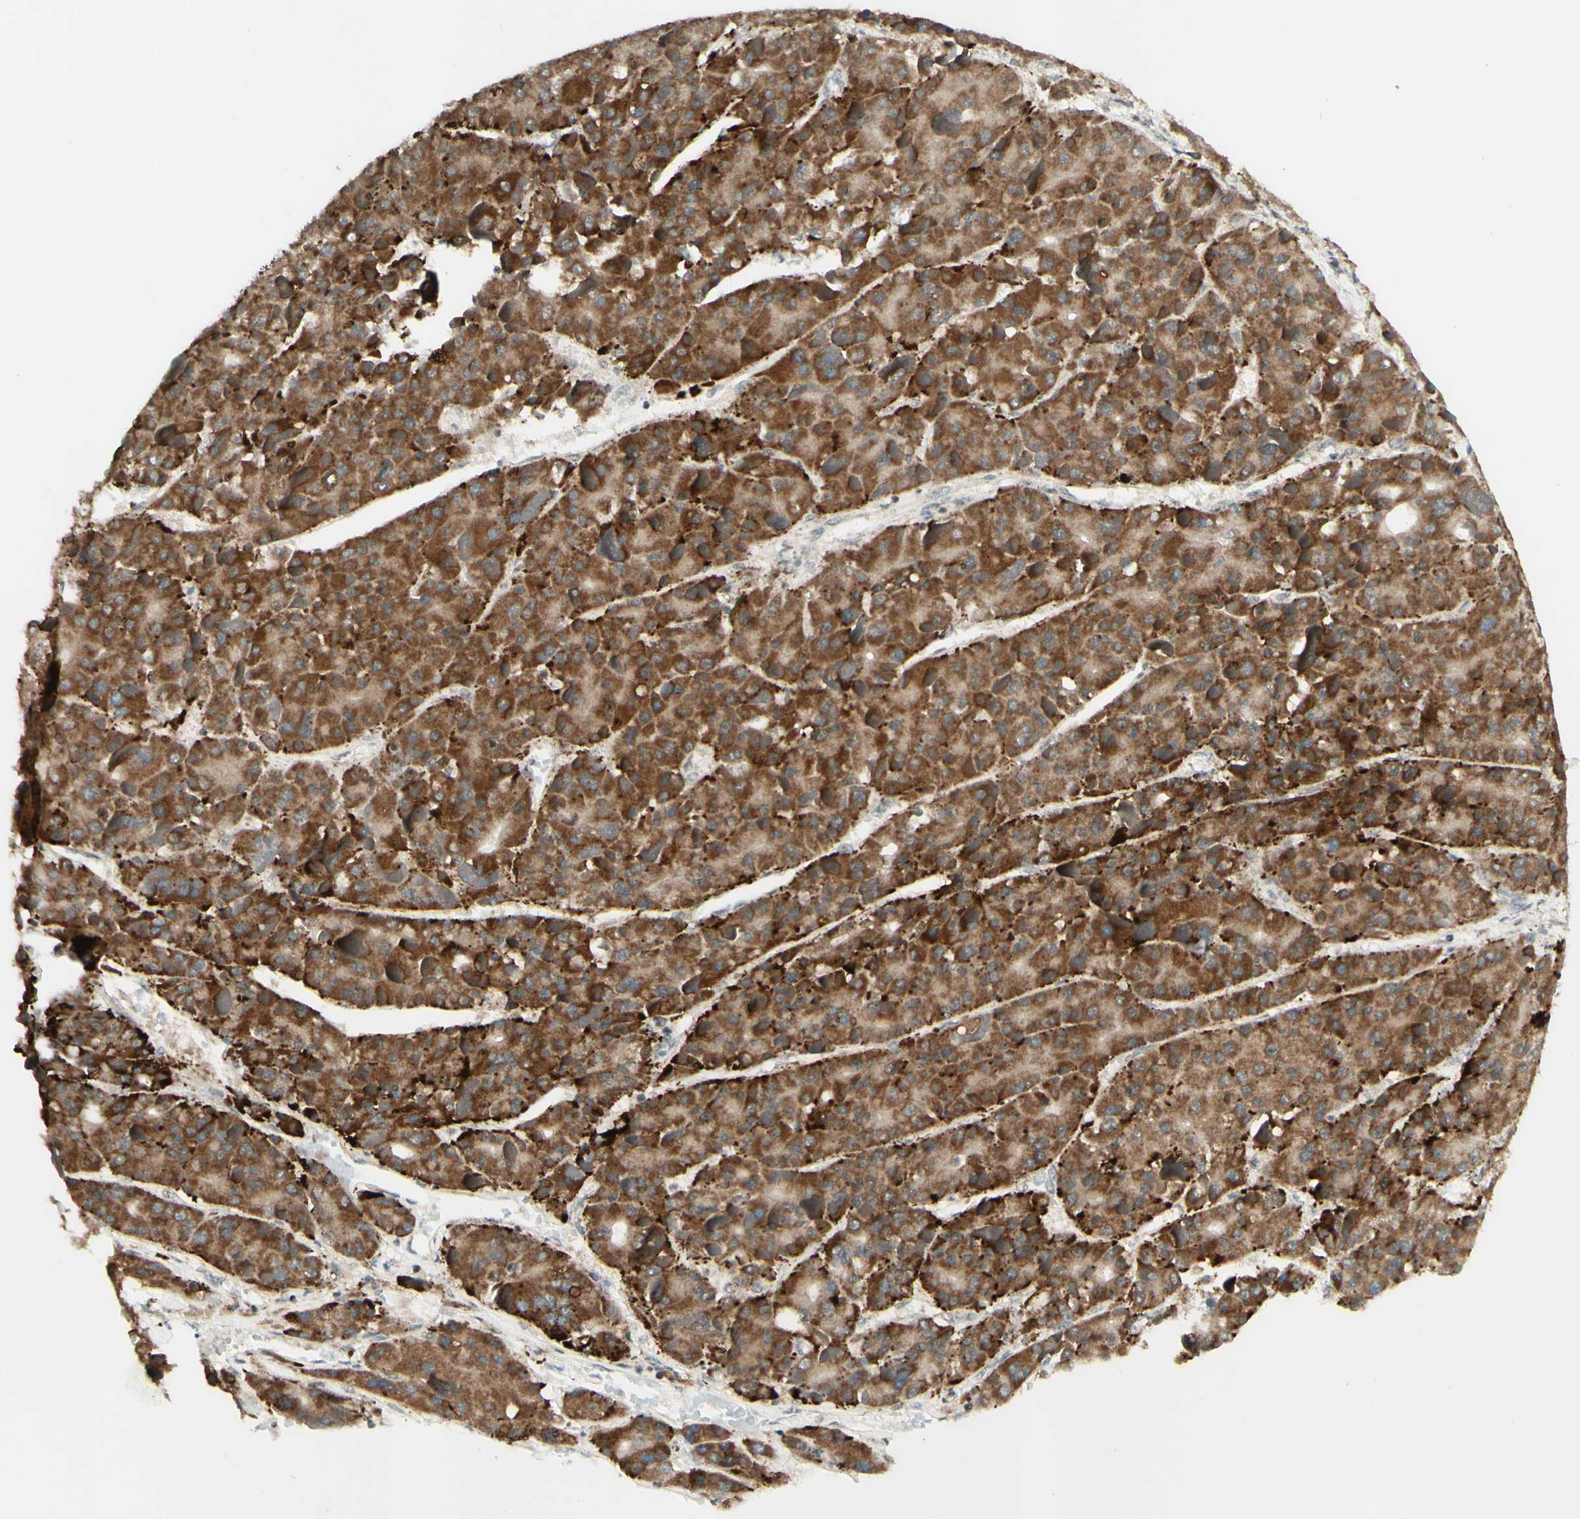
{"staining": {"intensity": "strong", "quantity": ">75%", "location": "cytoplasmic/membranous"}, "tissue": "liver cancer", "cell_type": "Tumor cells", "image_type": "cancer", "snomed": [{"axis": "morphology", "description": "Carcinoma, Hepatocellular, NOS"}, {"axis": "topography", "description": "Liver"}], "caption": "Tumor cells reveal high levels of strong cytoplasmic/membranous positivity in approximately >75% of cells in hepatocellular carcinoma (liver).", "gene": "DHRS3", "patient": {"sex": "female", "age": 73}}